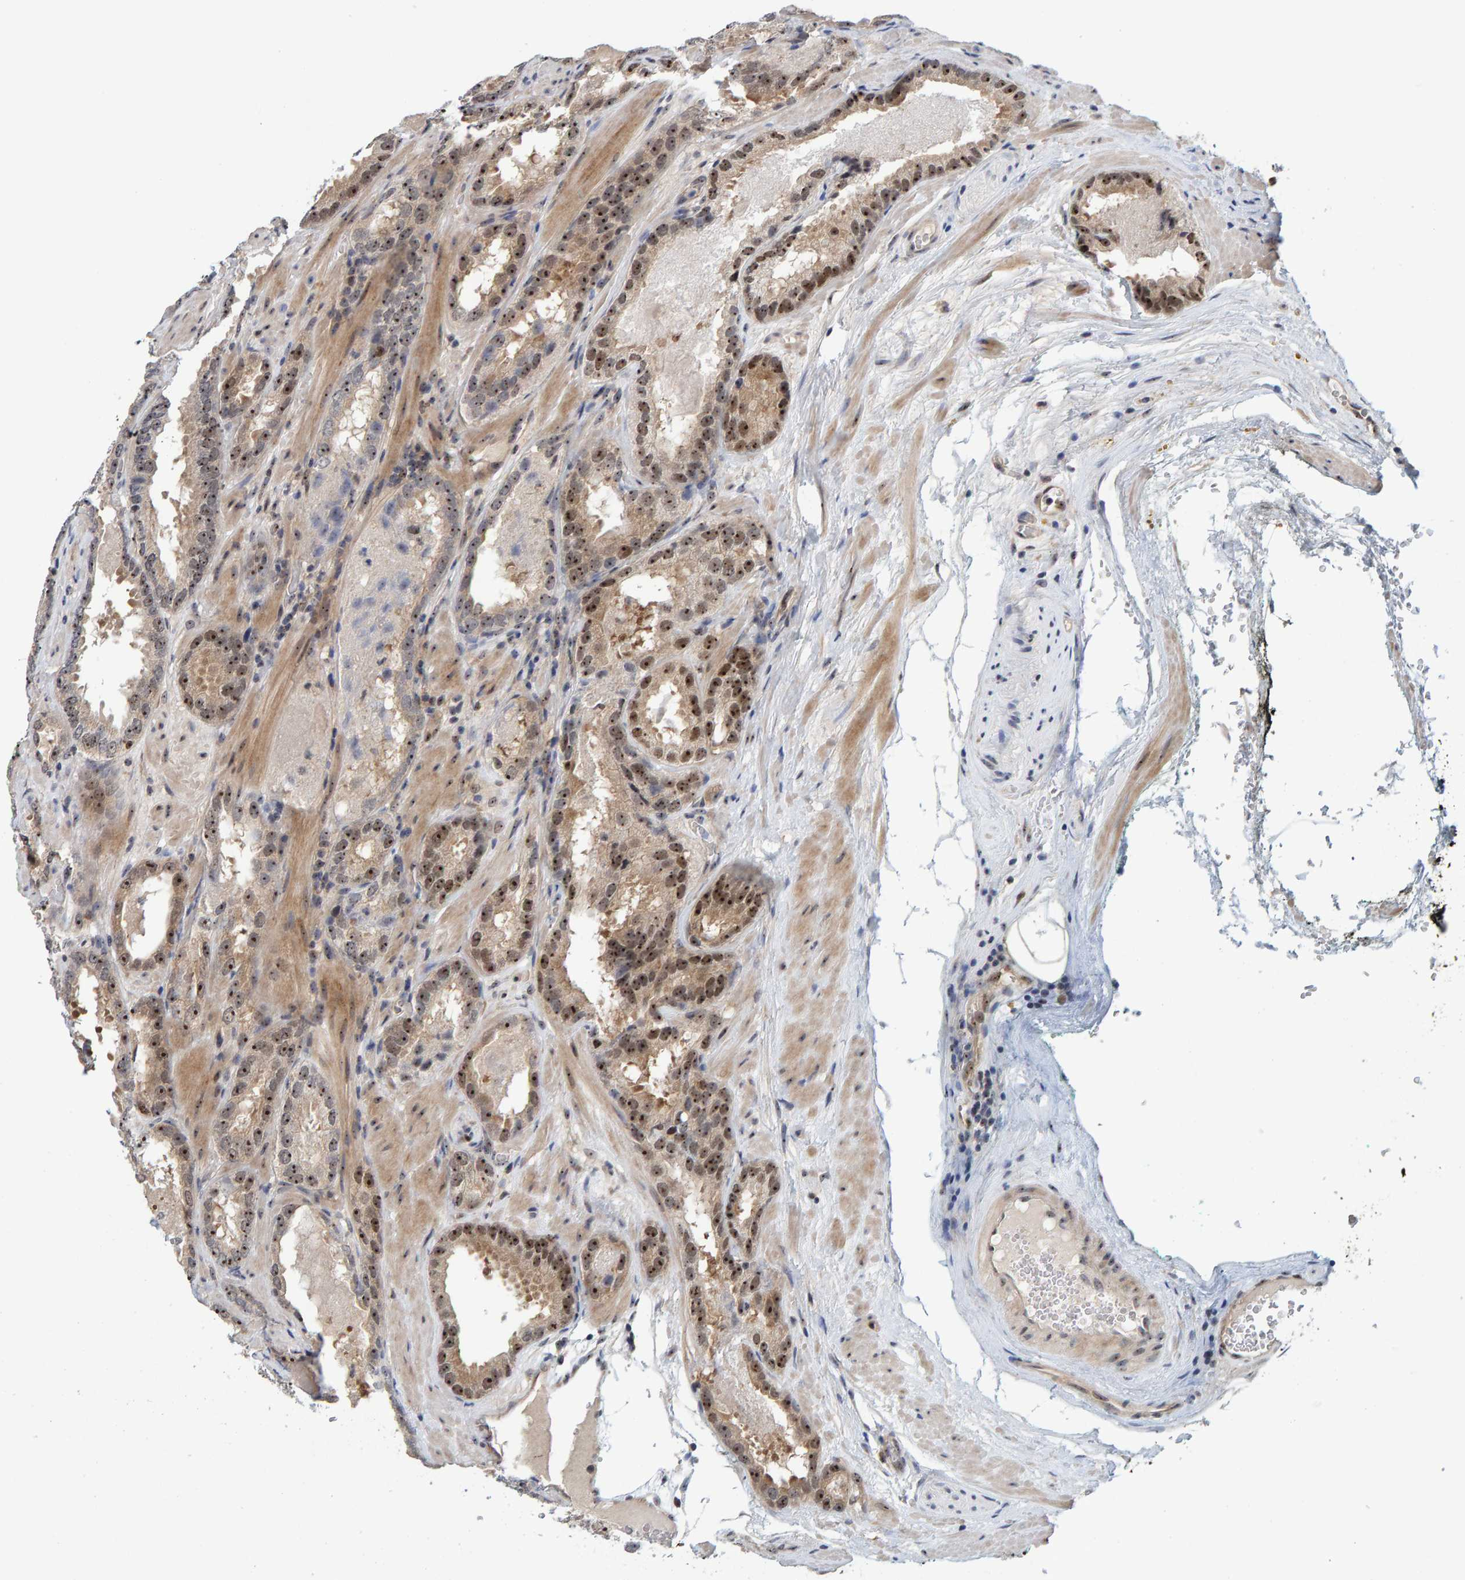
{"staining": {"intensity": "moderate", "quantity": ">75%", "location": "nuclear"}, "tissue": "prostate cancer", "cell_type": "Tumor cells", "image_type": "cancer", "snomed": [{"axis": "morphology", "description": "Adenocarcinoma, Low grade"}, {"axis": "topography", "description": "Prostate"}], "caption": "Human prostate cancer (low-grade adenocarcinoma) stained with a brown dye shows moderate nuclear positive staining in approximately >75% of tumor cells.", "gene": "POLR1E", "patient": {"sex": "male", "age": 51}}